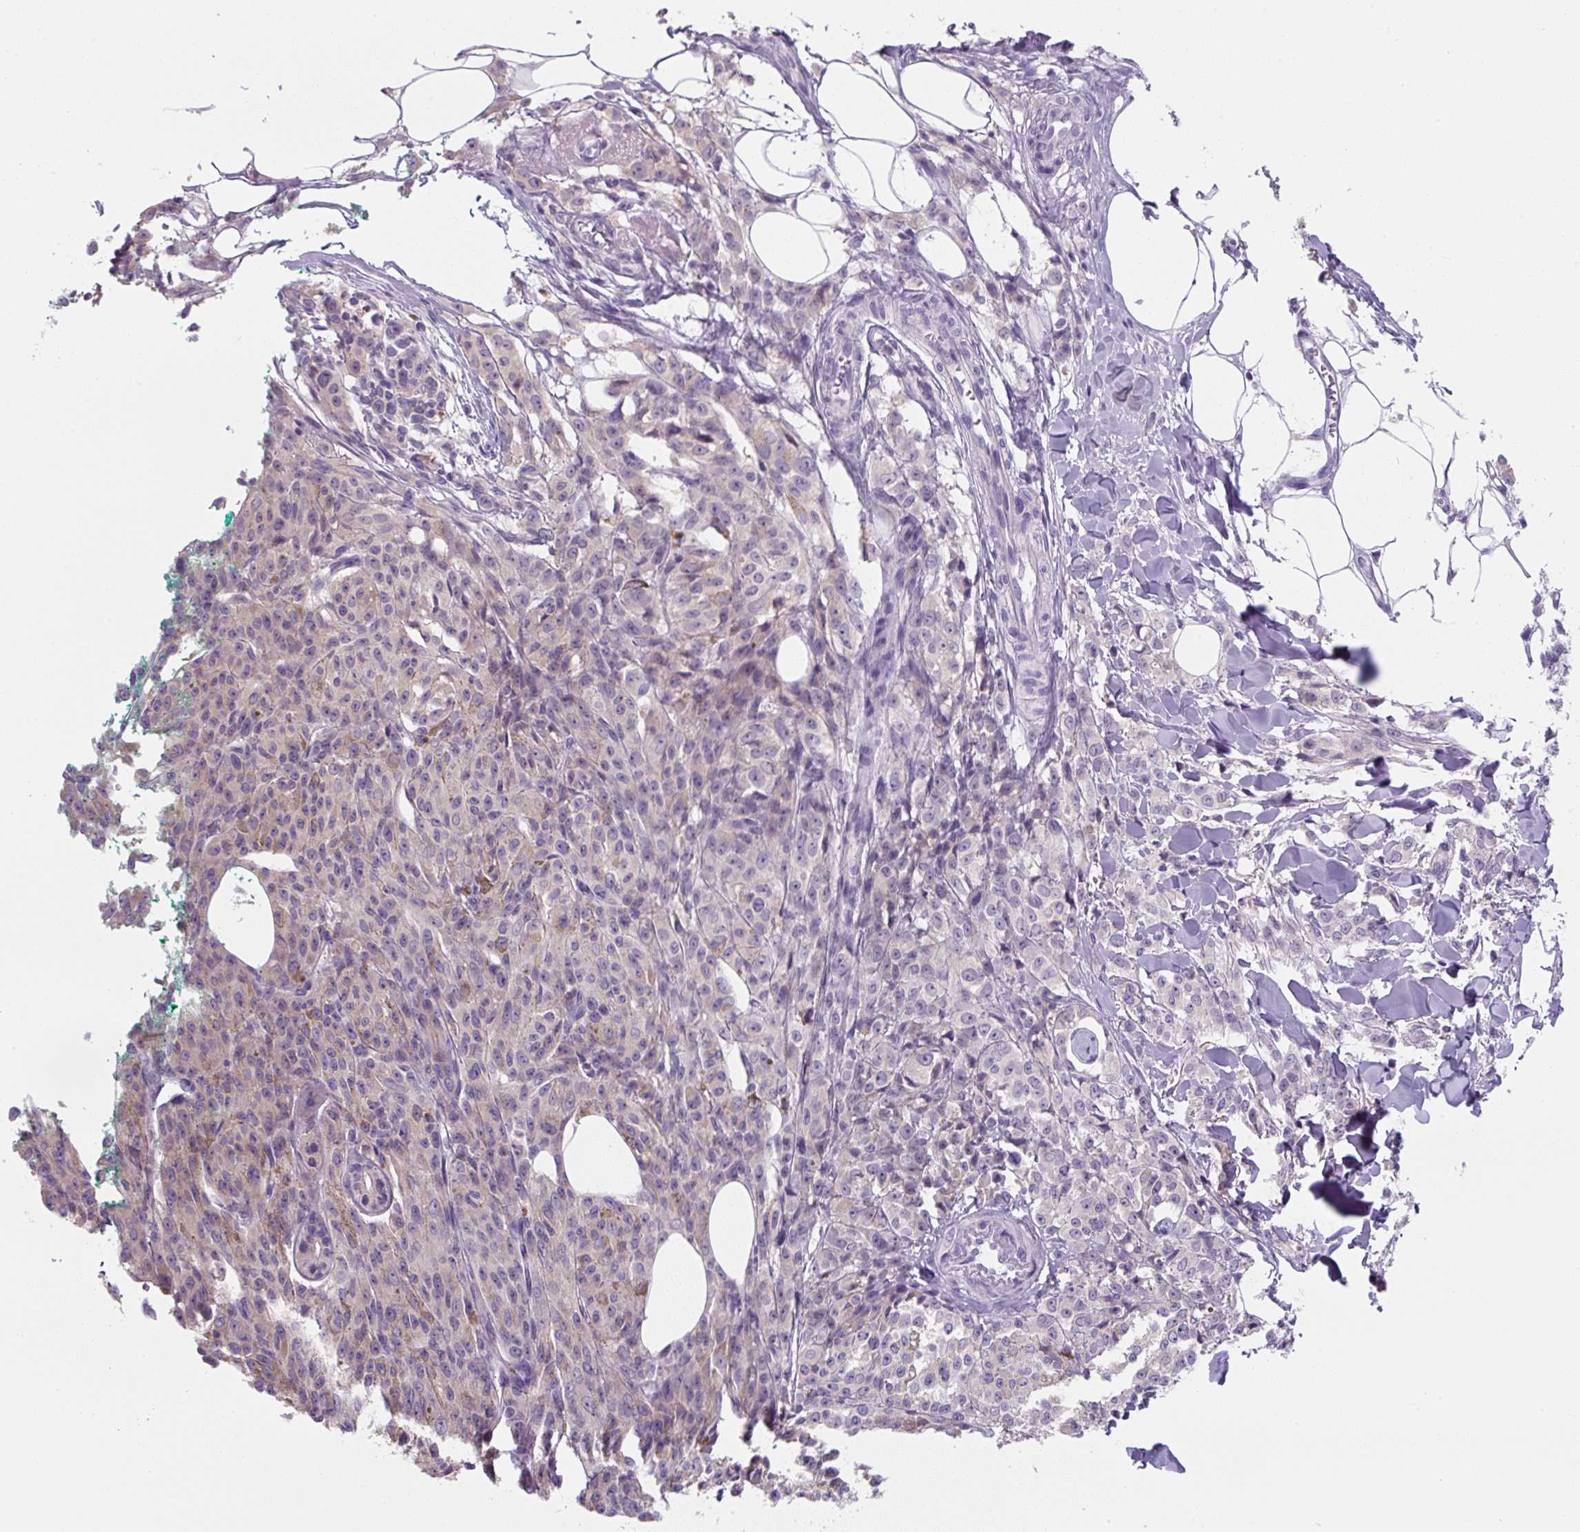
{"staining": {"intensity": "negative", "quantity": "none", "location": "none"}, "tissue": "melanoma", "cell_type": "Tumor cells", "image_type": "cancer", "snomed": [{"axis": "morphology", "description": "Malignant melanoma, NOS"}, {"axis": "topography", "description": "Skin"}], "caption": "A high-resolution micrograph shows immunohistochemistry staining of malignant melanoma, which demonstrates no significant expression in tumor cells.", "gene": "FZD5", "patient": {"sex": "female", "age": 52}}